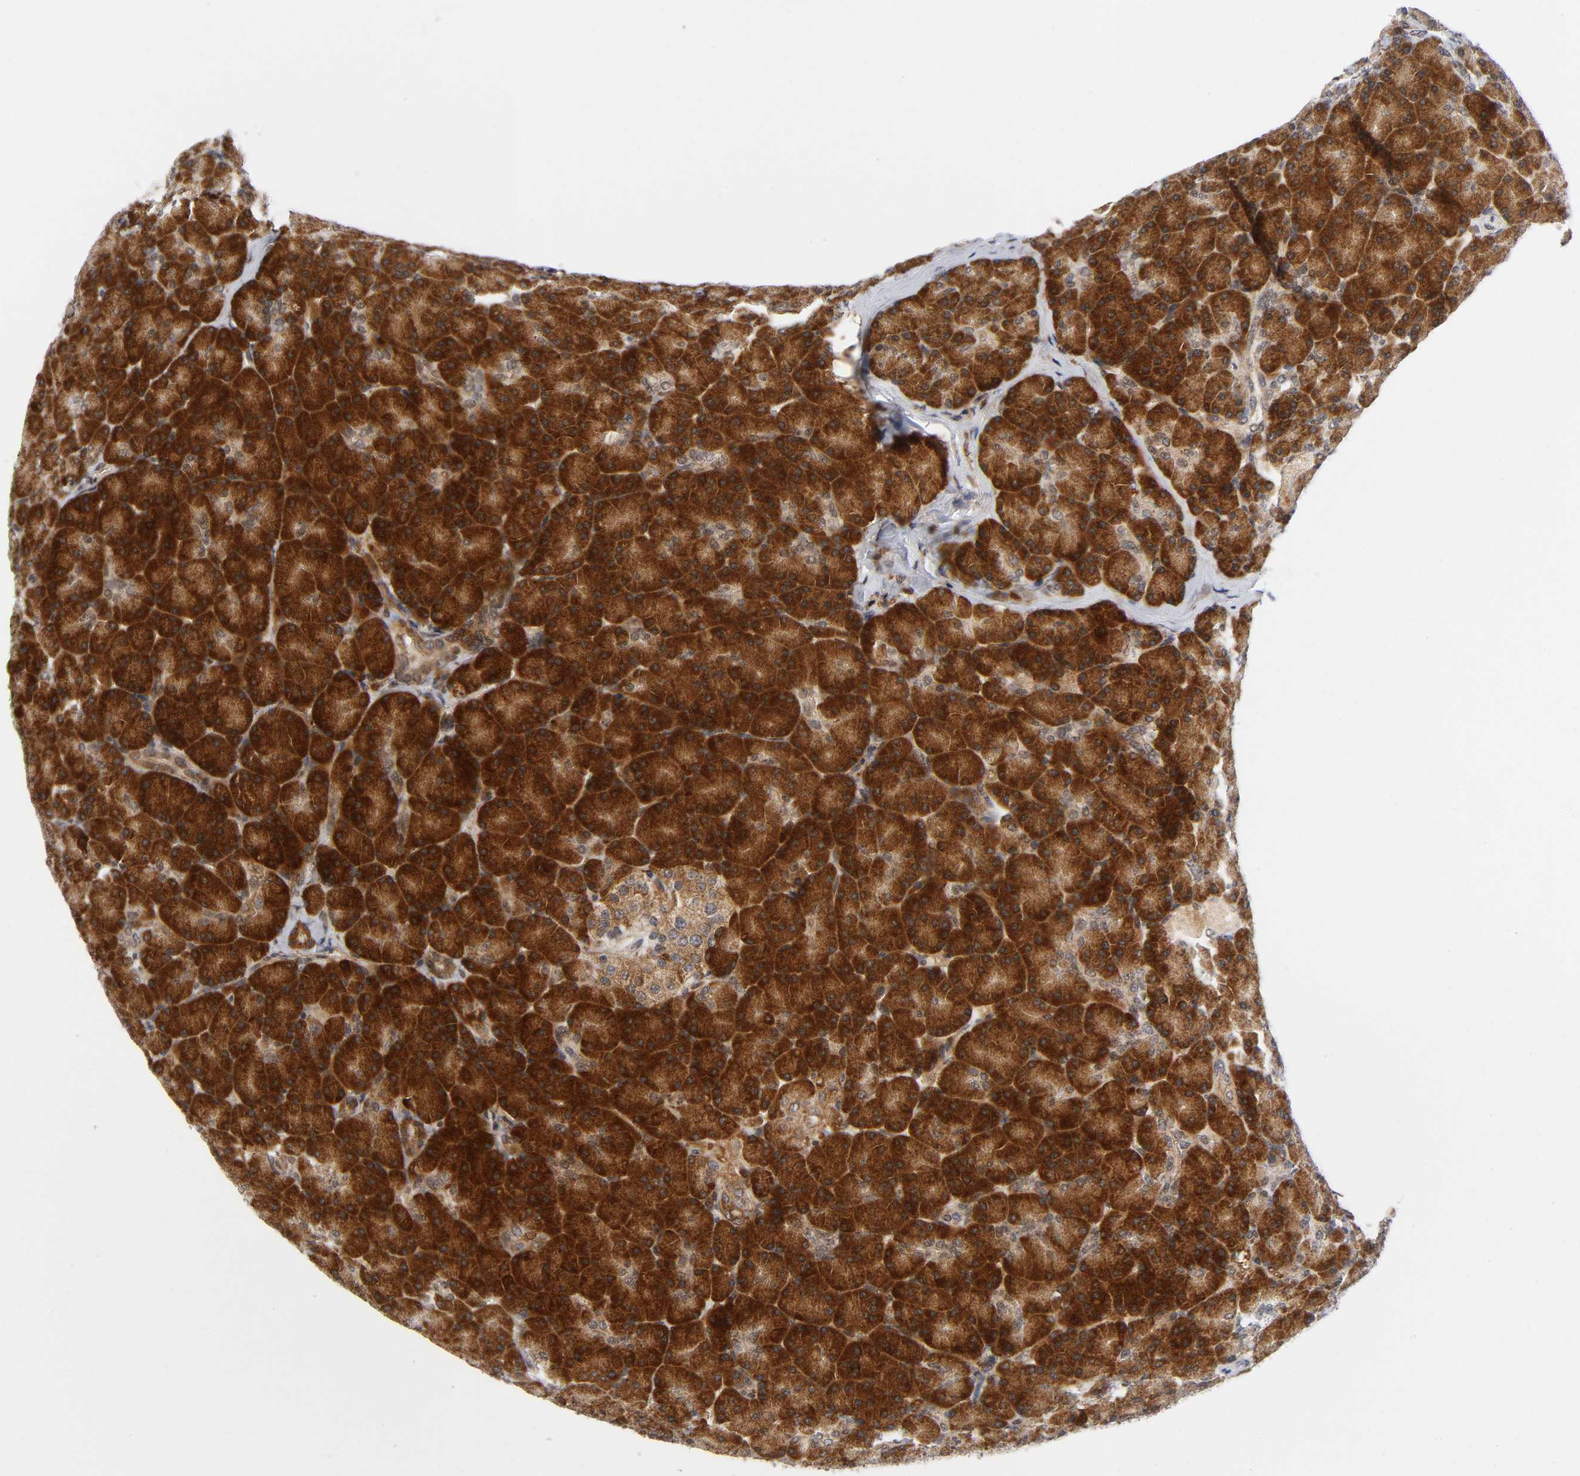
{"staining": {"intensity": "strong", "quantity": ">75%", "location": "cytoplasmic/membranous"}, "tissue": "pancreas", "cell_type": "Exocrine glandular cells", "image_type": "normal", "snomed": [{"axis": "morphology", "description": "Normal tissue, NOS"}, {"axis": "topography", "description": "Pancreas"}], "caption": "The micrograph reveals staining of unremarkable pancreas, revealing strong cytoplasmic/membranous protein staining (brown color) within exocrine glandular cells.", "gene": "EIF5", "patient": {"sex": "female", "age": 43}}